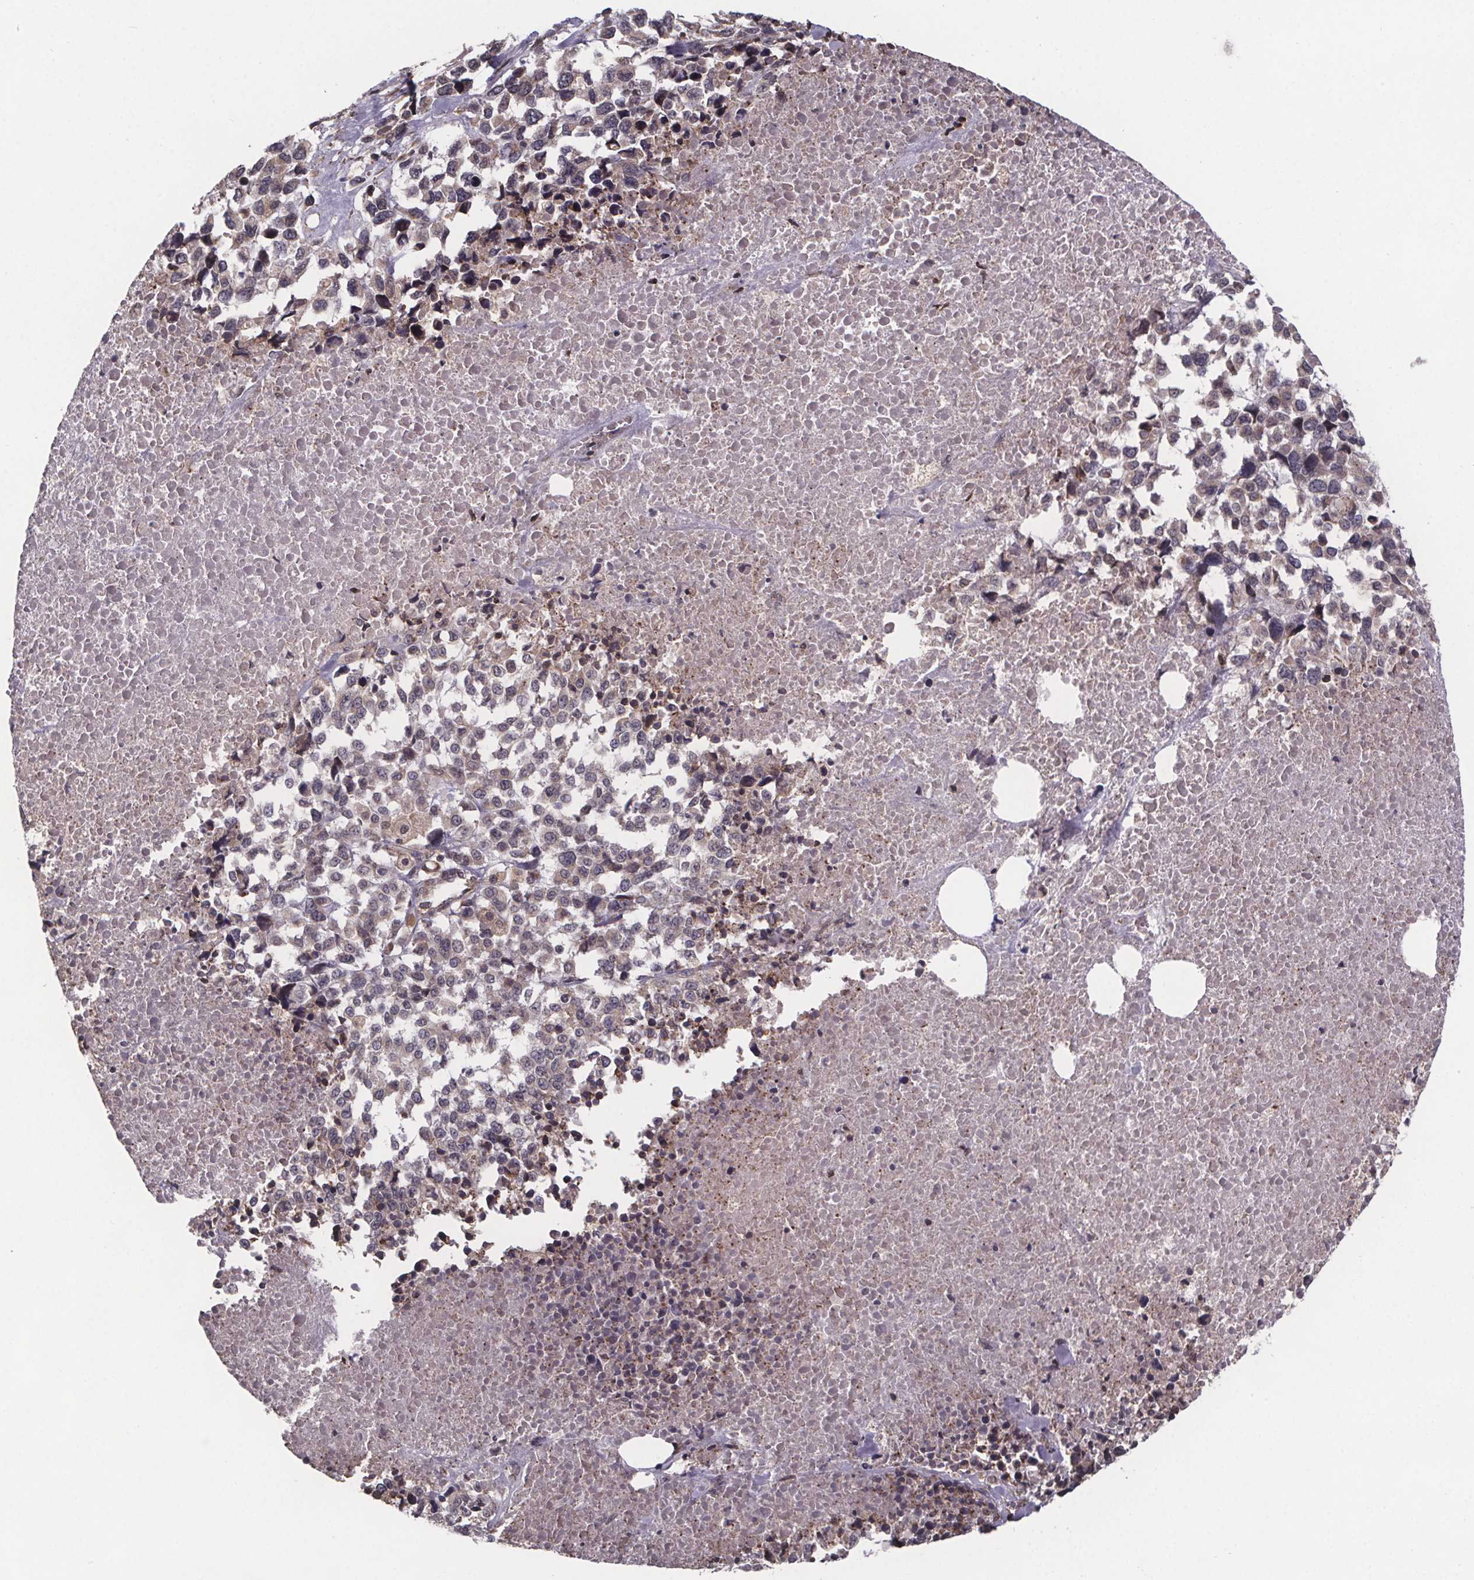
{"staining": {"intensity": "weak", "quantity": "25%-75%", "location": "cytoplasmic/membranous"}, "tissue": "melanoma", "cell_type": "Tumor cells", "image_type": "cancer", "snomed": [{"axis": "morphology", "description": "Malignant melanoma, Metastatic site"}, {"axis": "topography", "description": "Skin"}], "caption": "This is an image of immunohistochemistry staining of melanoma, which shows weak positivity in the cytoplasmic/membranous of tumor cells.", "gene": "SAT1", "patient": {"sex": "male", "age": 84}}